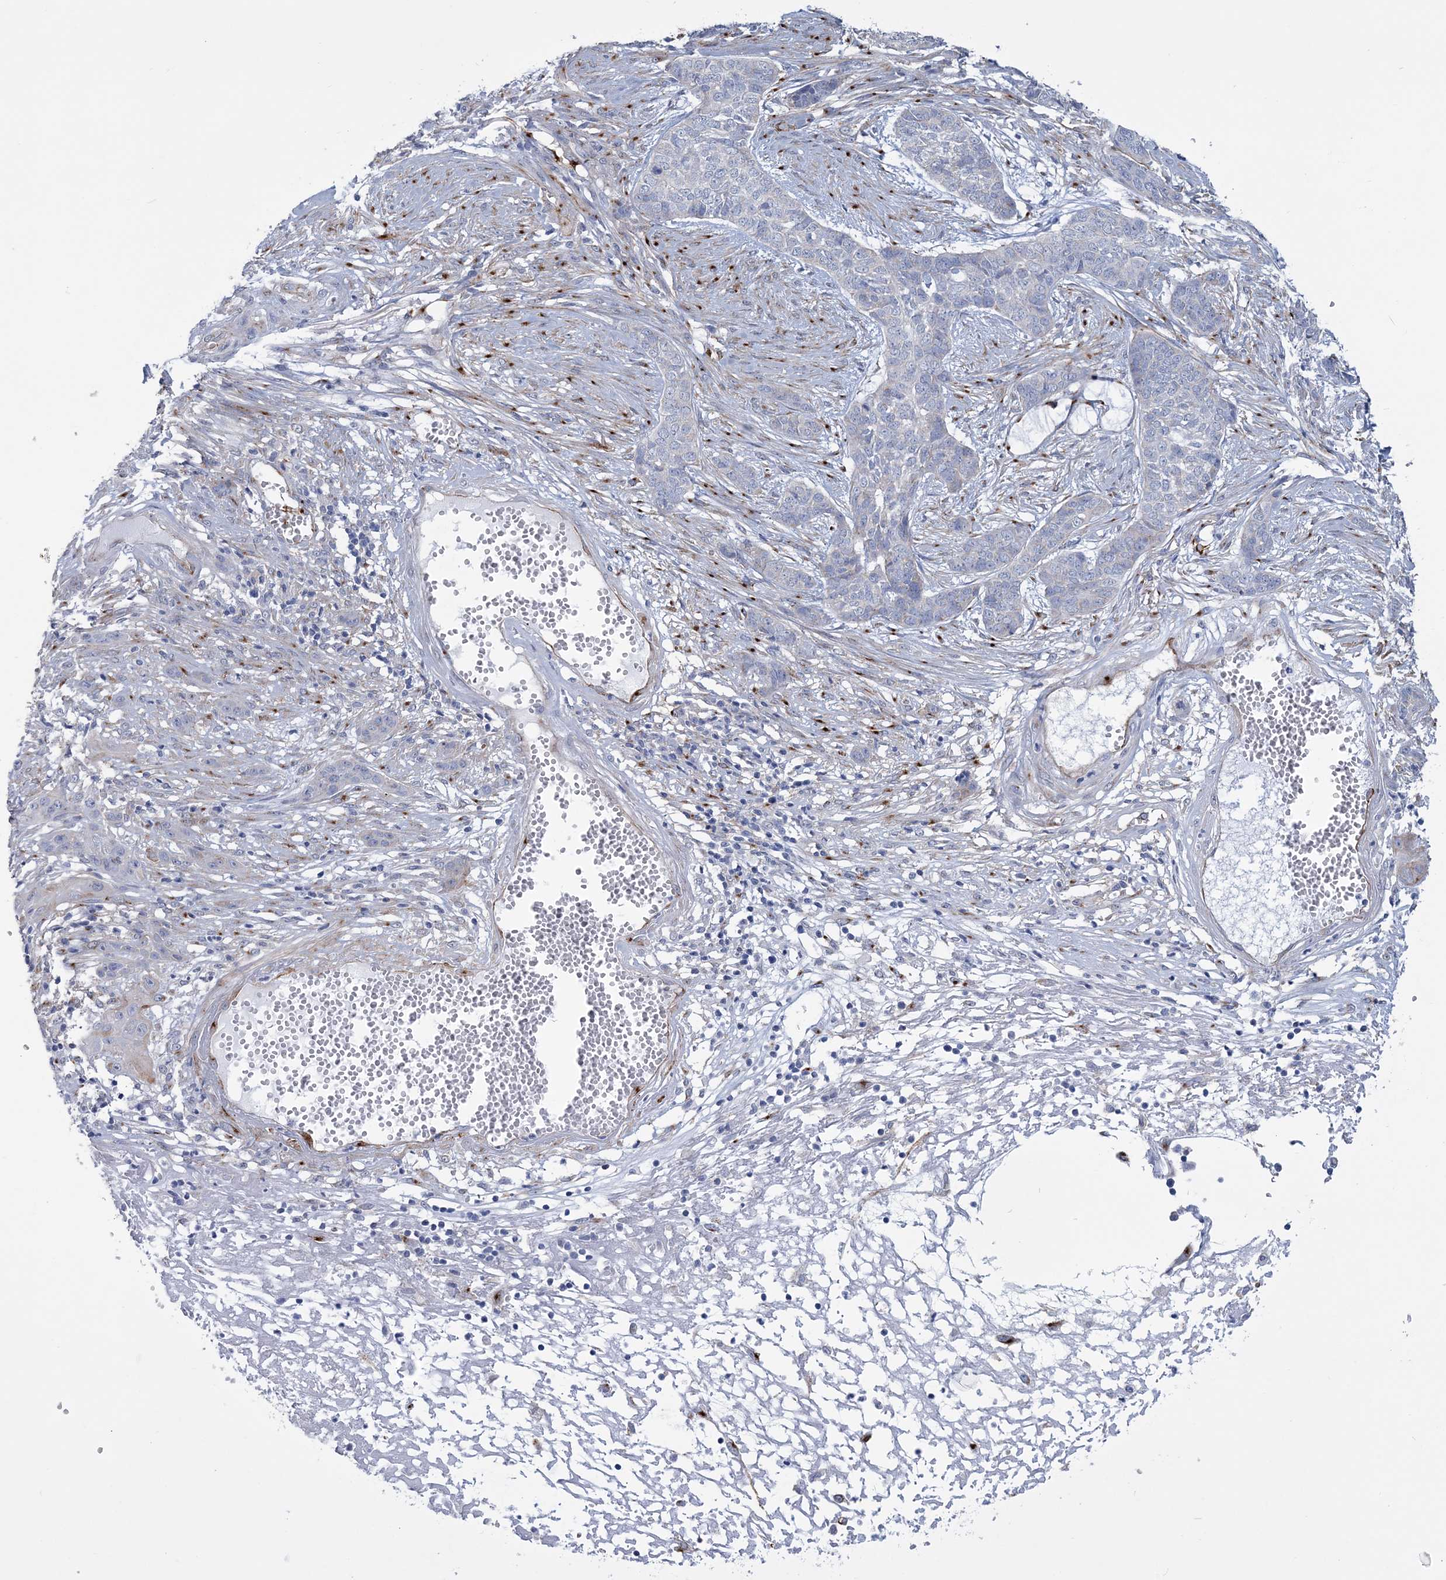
{"staining": {"intensity": "negative", "quantity": "none", "location": "none"}, "tissue": "skin cancer", "cell_type": "Tumor cells", "image_type": "cancer", "snomed": [{"axis": "morphology", "description": "Basal cell carcinoma"}, {"axis": "topography", "description": "Skin"}], "caption": "This is an IHC photomicrograph of skin basal cell carcinoma. There is no positivity in tumor cells.", "gene": "RAB11FIP5", "patient": {"sex": "female", "age": 64}}